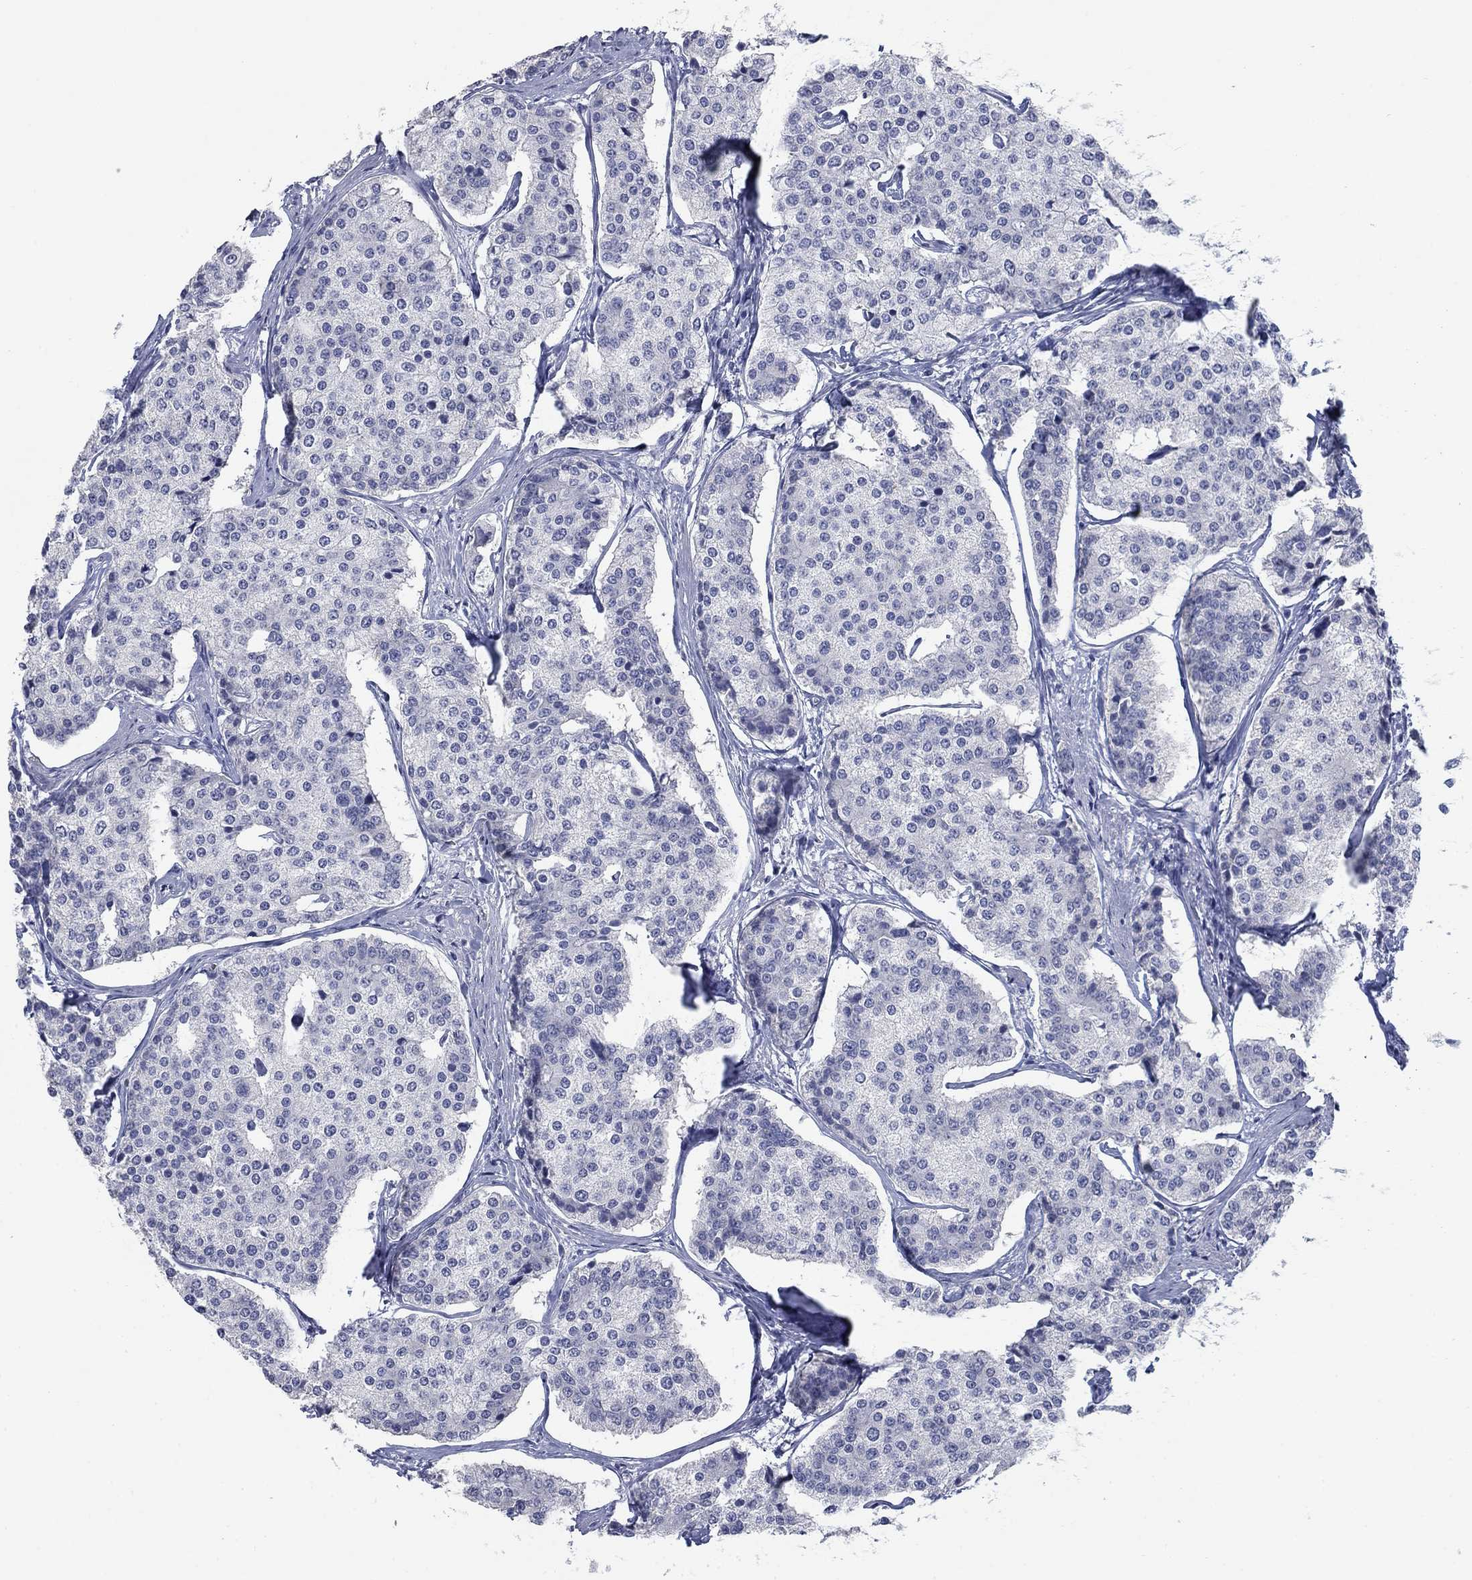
{"staining": {"intensity": "negative", "quantity": "none", "location": "none"}, "tissue": "carcinoid", "cell_type": "Tumor cells", "image_type": "cancer", "snomed": [{"axis": "morphology", "description": "Carcinoid, malignant, NOS"}, {"axis": "topography", "description": "Small intestine"}], "caption": "IHC image of carcinoid stained for a protein (brown), which exhibits no positivity in tumor cells.", "gene": "DNER", "patient": {"sex": "female", "age": 65}}